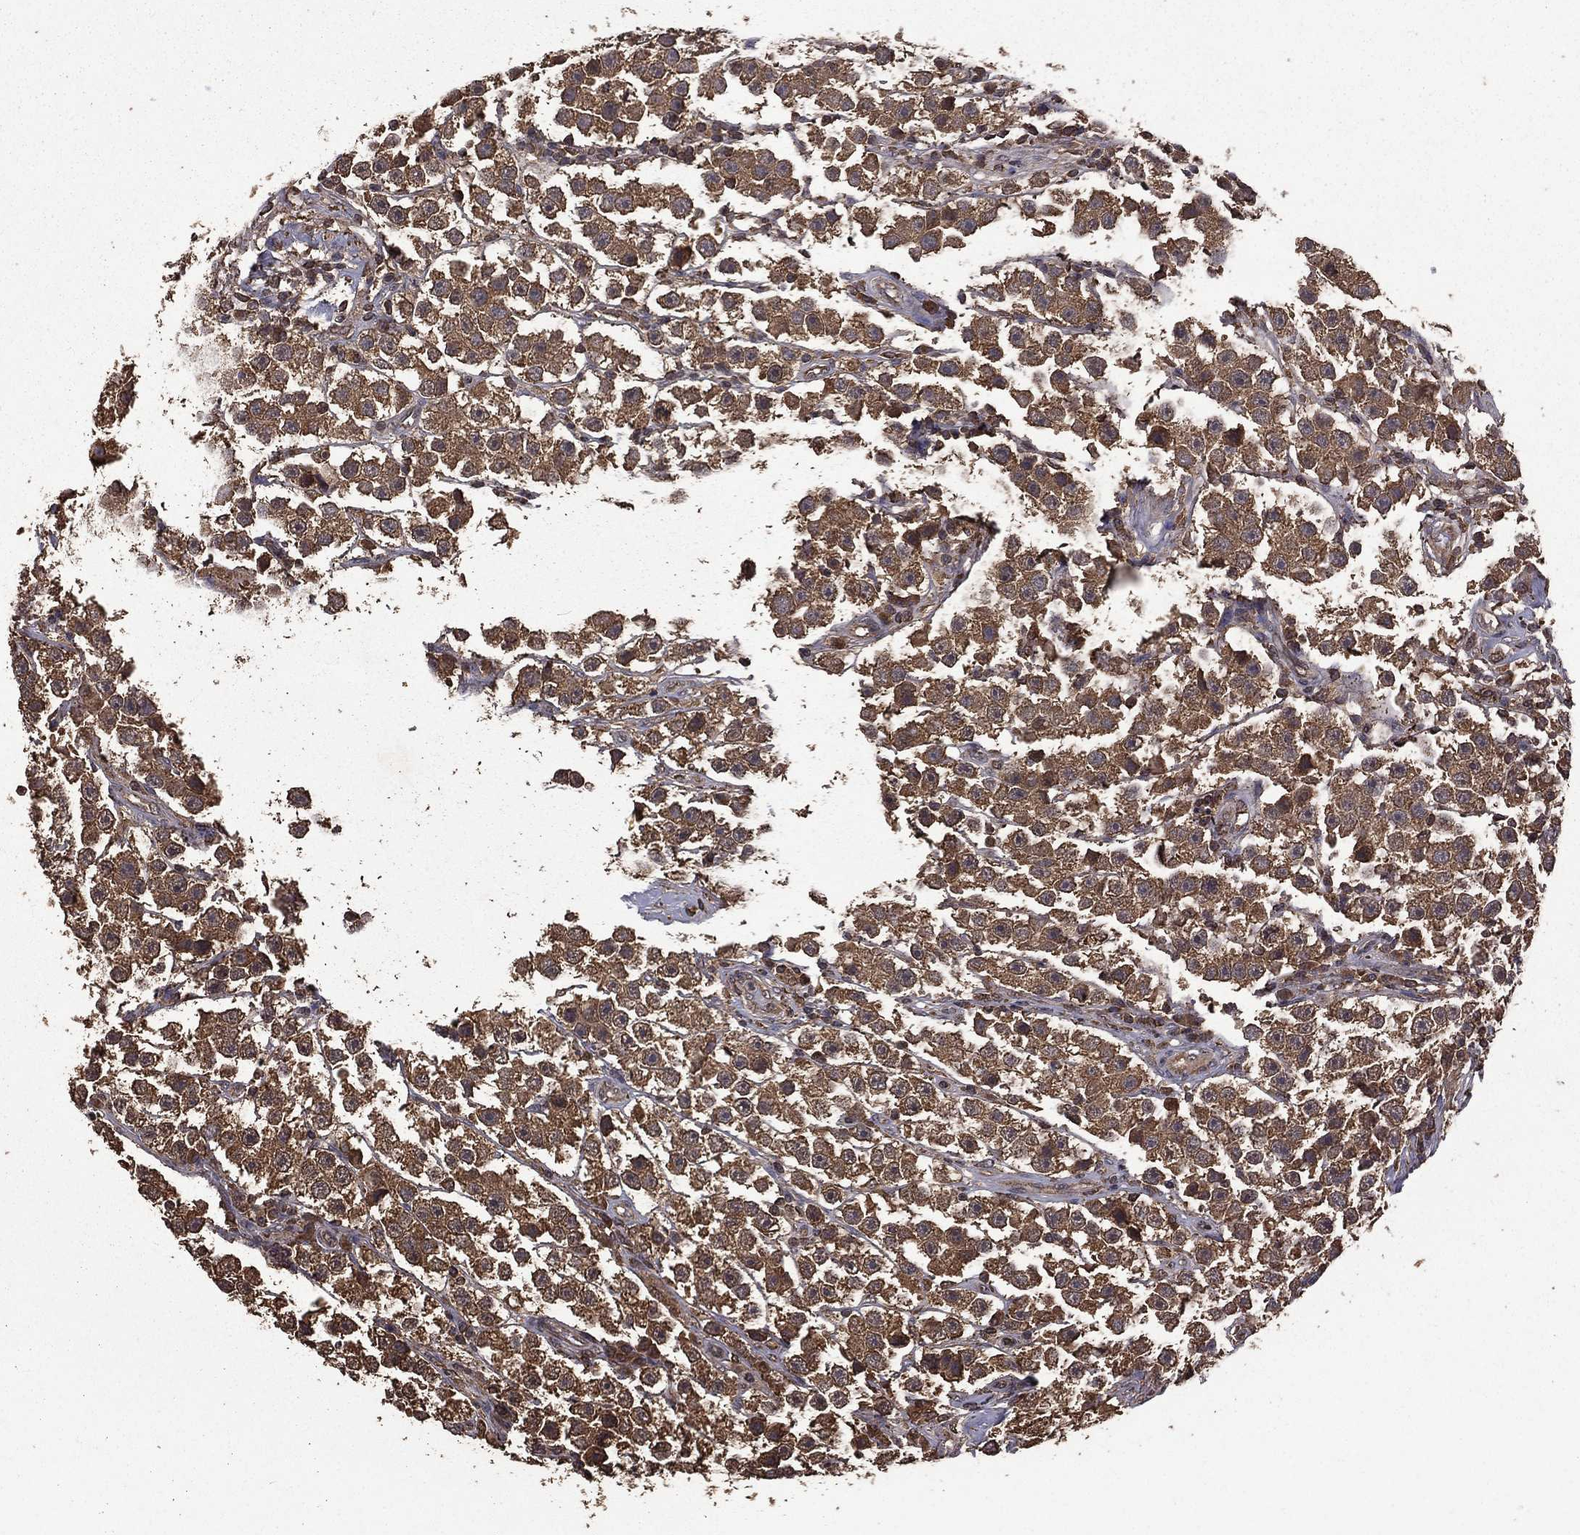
{"staining": {"intensity": "moderate", "quantity": "25%-75%", "location": "cytoplasmic/membranous"}, "tissue": "testis cancer", "cell_type": "Tumor cells", "image_type": "cancer", "snomed": [{"axis": "morphology", "description": "Seminoma, NOS"}, {"axis": "topography", "description": "Testis"}], "caption": "The micrograph demonstrates a brown stain indicating the presence of a protein in the cytoplasmic/membranous of tumor cells in testis seminoma. (Brightfield microscopy of DAB IHC at high magnification).", "gene": "BIRC6", "patient": {"sex": "male", "age": 45}}